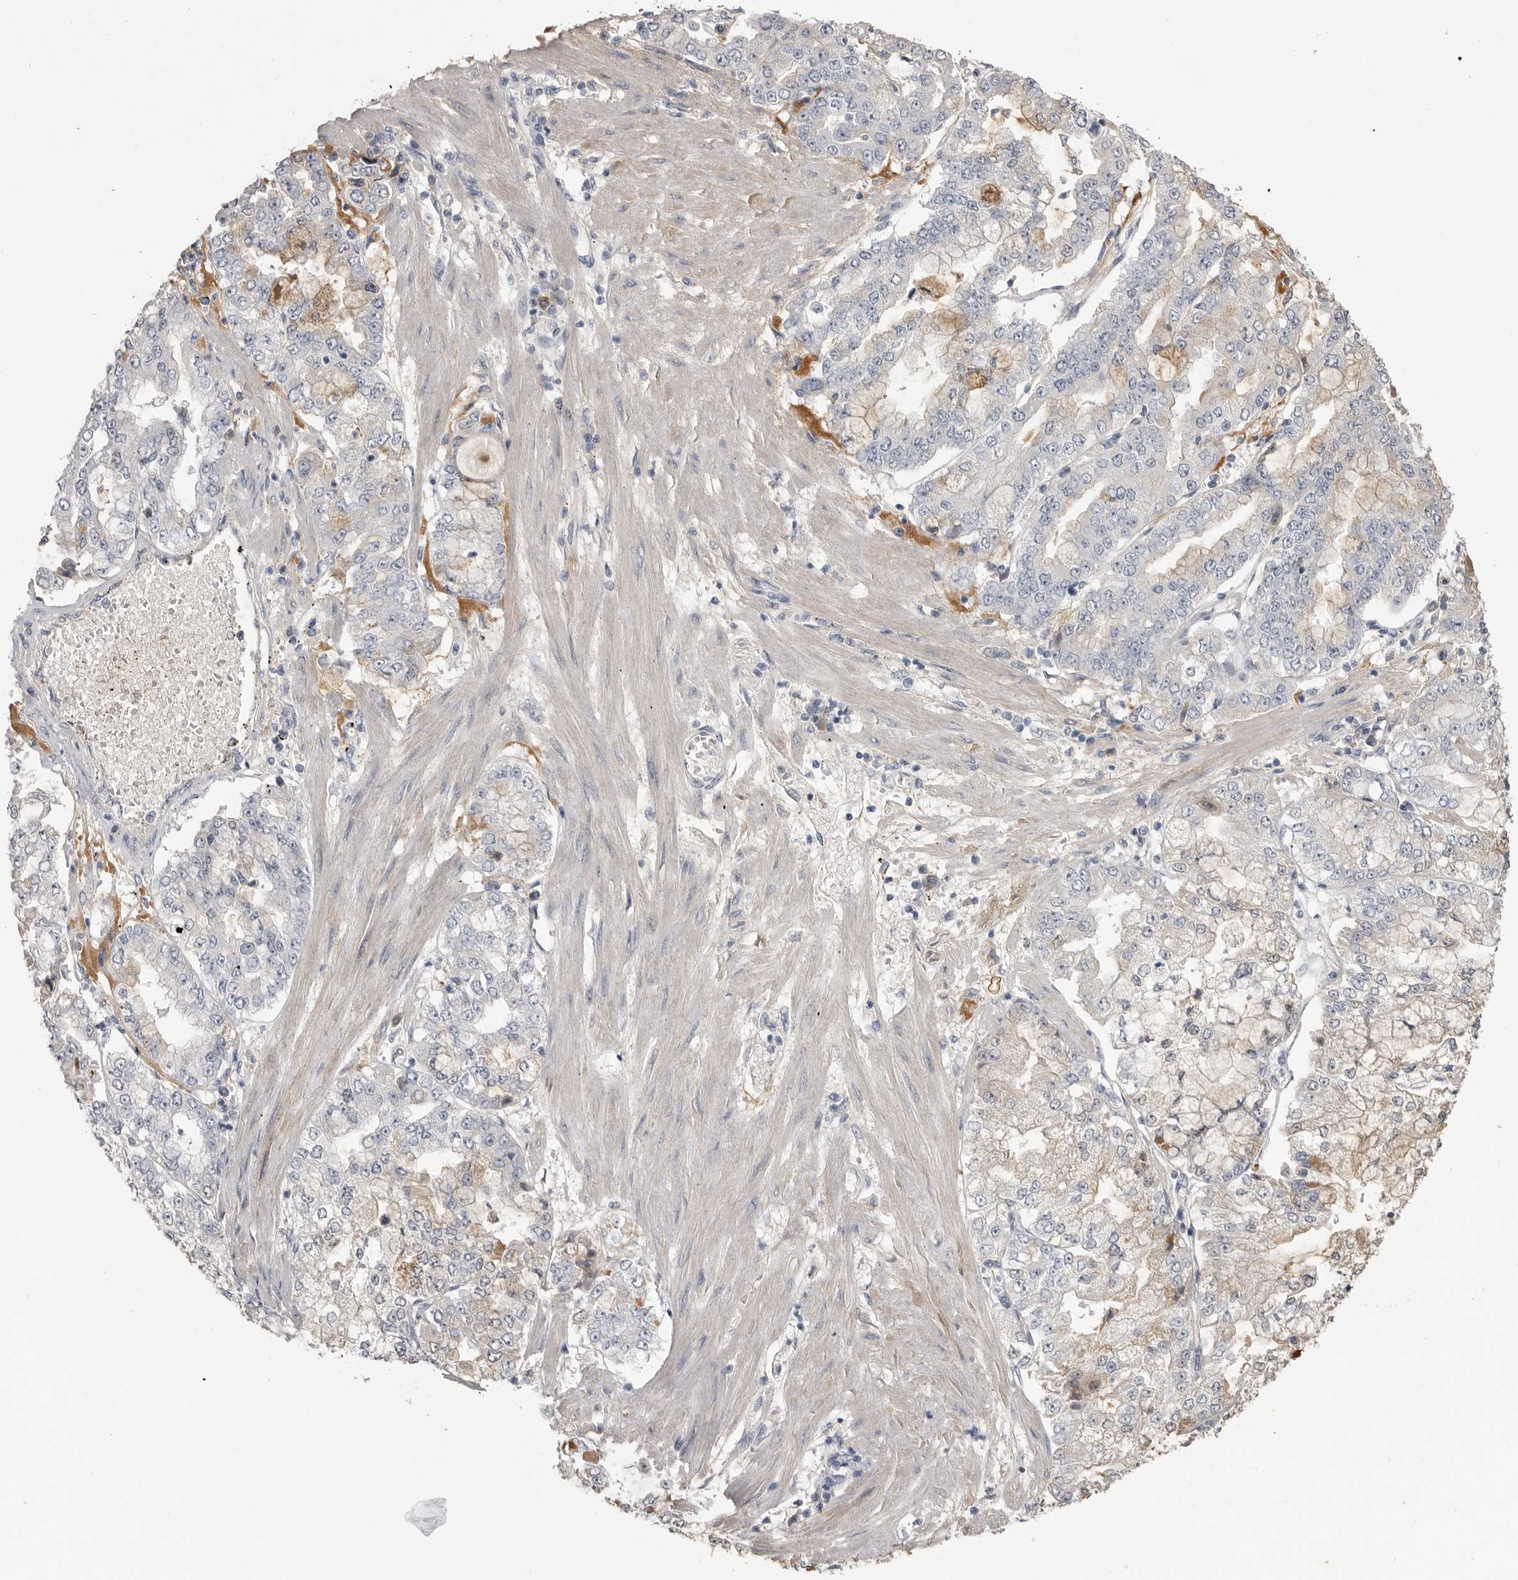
{"staining": {"intensity": "negative", "quantity": "none", "location": "none"}, "tissue": "stomach cancer", "cell_type": "Tumor cells", "image_type": "cancer", "snomed": [{"axis": "morphology", "description": "Adenocarcinoma, NOS"}, {"axis": "topography", "description": "Stomach"}], "caption": "Tumor cells show no significant protein staining in stomach cancer. The staining is performed using DAB brown chromogen with nuclei counter-stained in using hematoxylin.", "gene": "AHSG", "patient": {"sex": "male", "age": 76}}